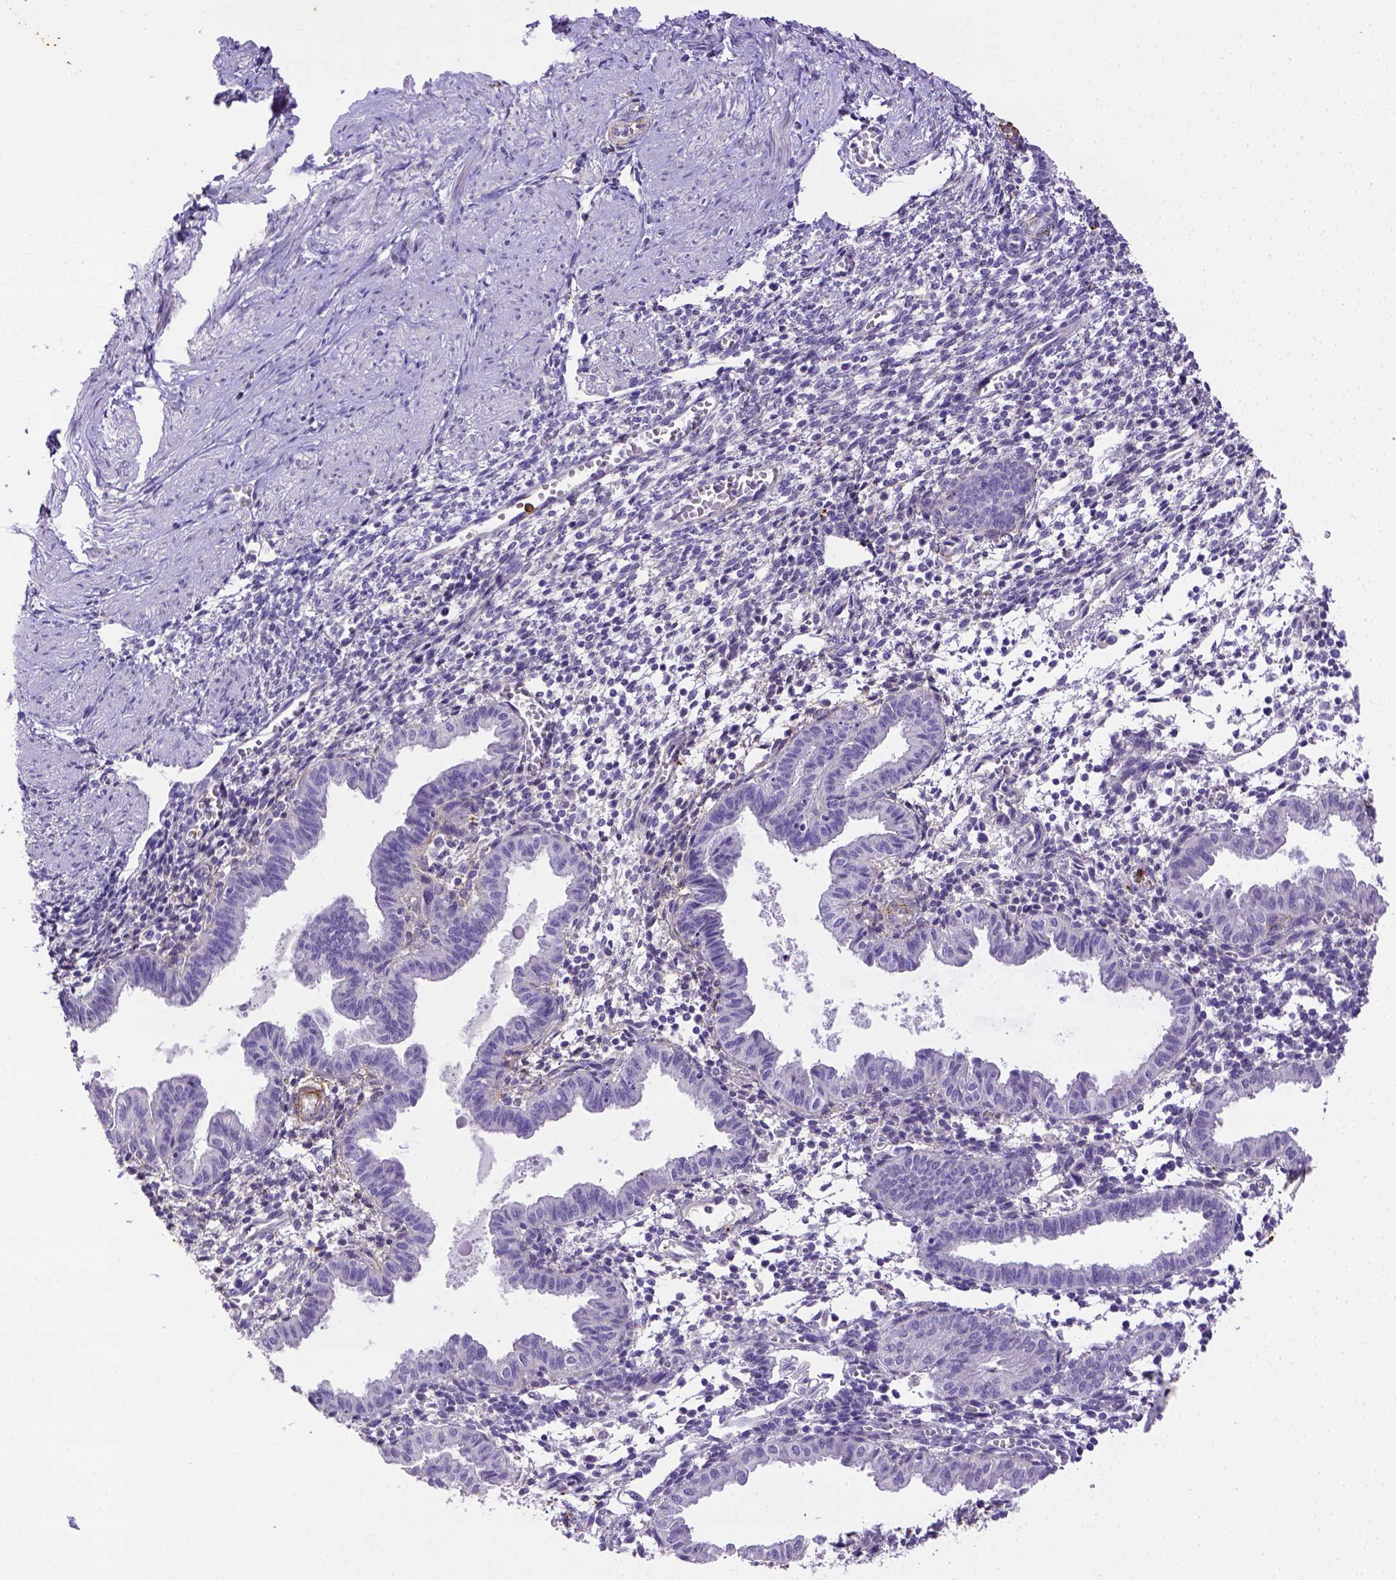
{"staining": {"intensity": "negative", "quantity": "none", "location": "none"}, "tissue": "endometrium", "cell_type": "Cells in endometrial stroma", "image_type": "normal", "snomed": [{"axis": "morphology", "description": "Normal tissue, NOS"}, {"axis": "topography", "description": "Endometrium"}], "caption": "A high-resolution histopathology image shows immunohistochemistry (IHC) staining of benign endometrium, which displays no significant expression in cells in endometrial stroma. Nuclei are stained in blue.", "gene": "B3GAT1", "patient": {"sex": "female", "age": 37}}